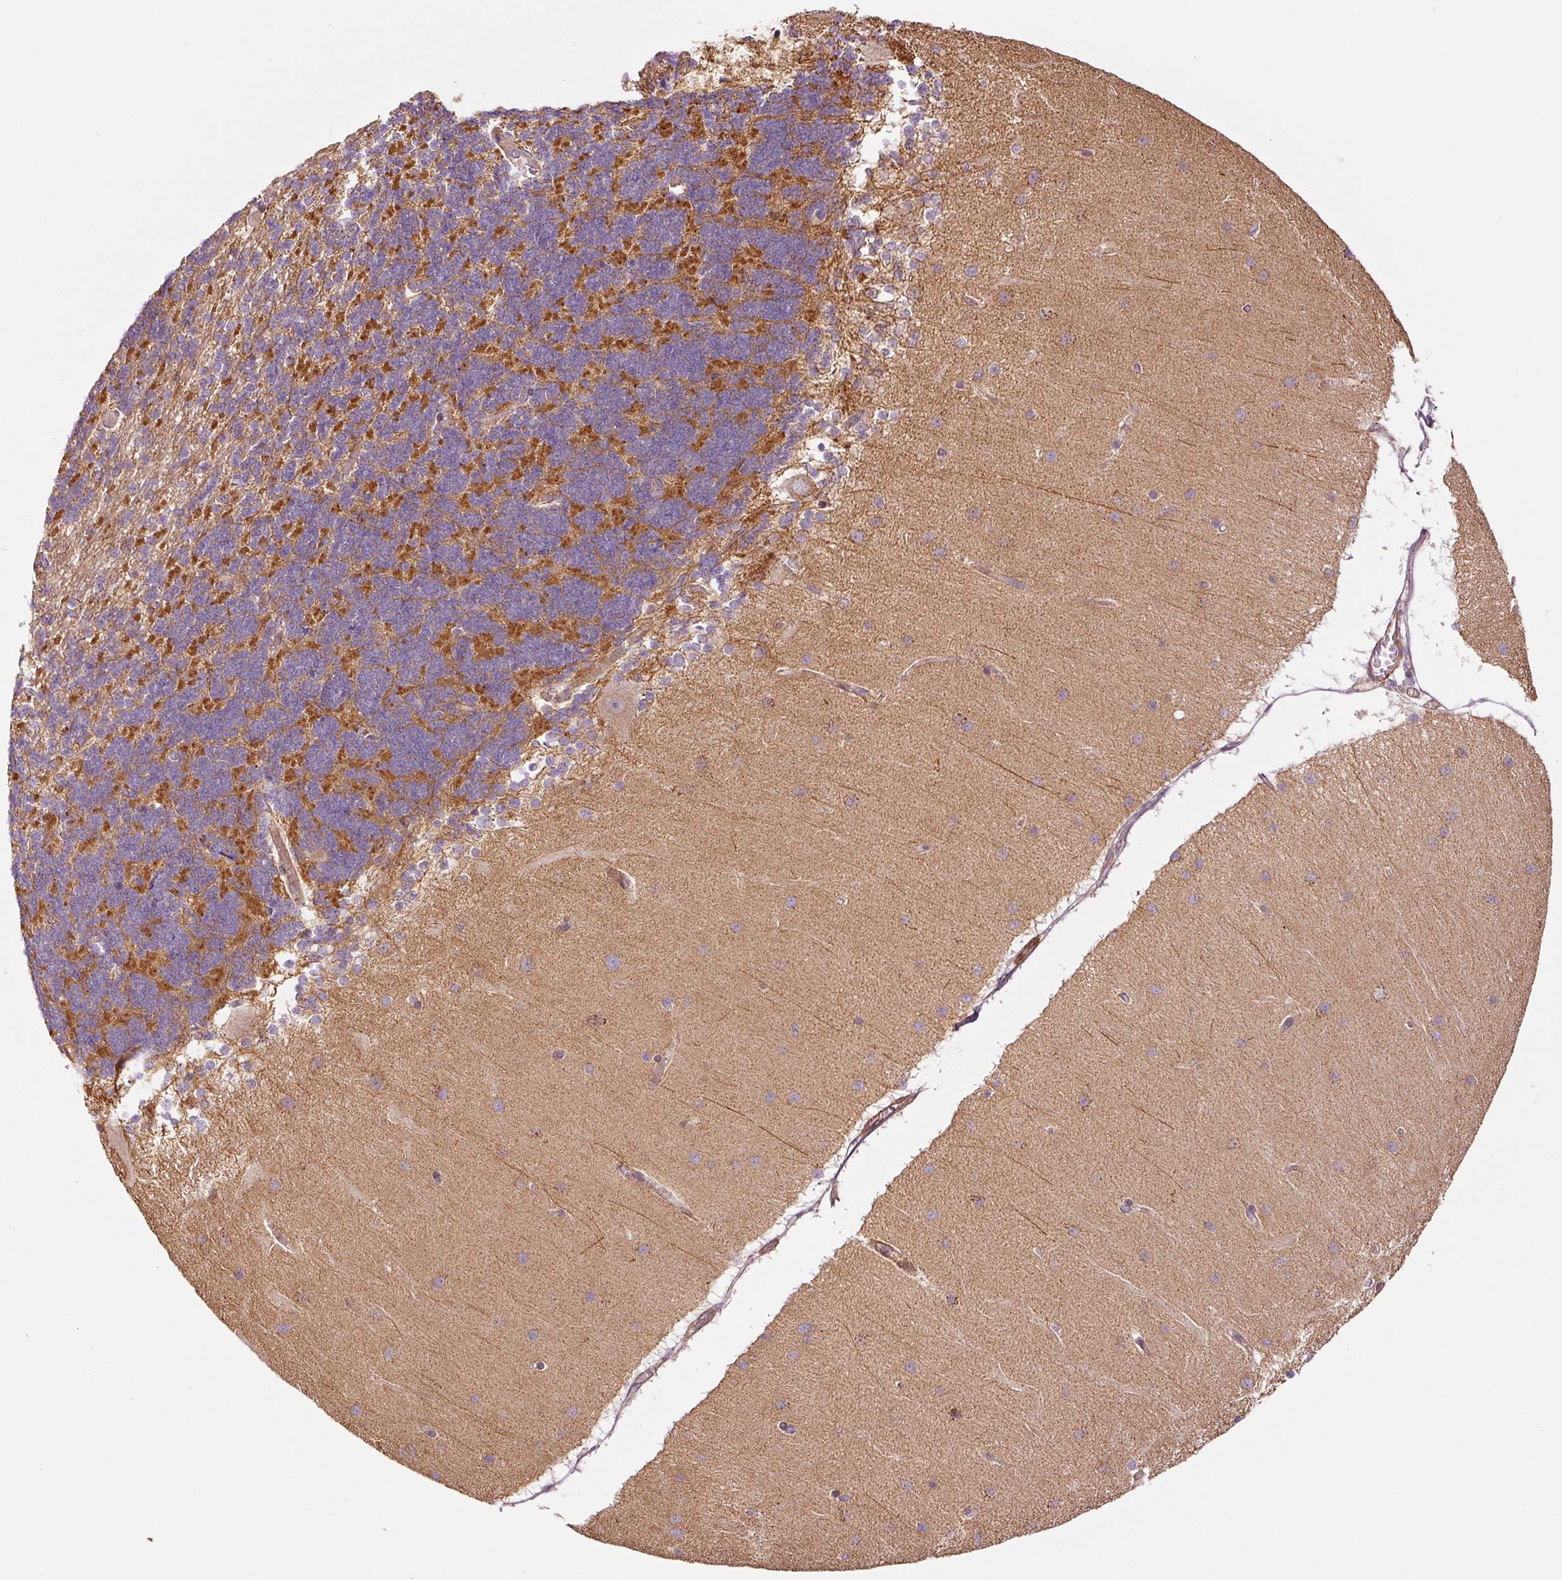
{"staining": {"intensity": "strong", "quantity": "25%-75%", "location": "cytoplasmic/membranous"}, "tissue": "cerebellum", "cell_type": "Cells in granular layer", "image_type": "normal", "snomed": [{"axis": "morphology", "description": "Normal tissue, NOS"}, {"axis": "topography", "description": "Cerebellum"}], "caption": "Strong cytoplasmic/membranous positivity for a protein is identified in approximately 25%-75% of cells in granular layer of unremarkable cerebellum using immunohistochemistry (IHC).", "gene": "LIMK2", "patient": {"sex": "female", "age": 54}}